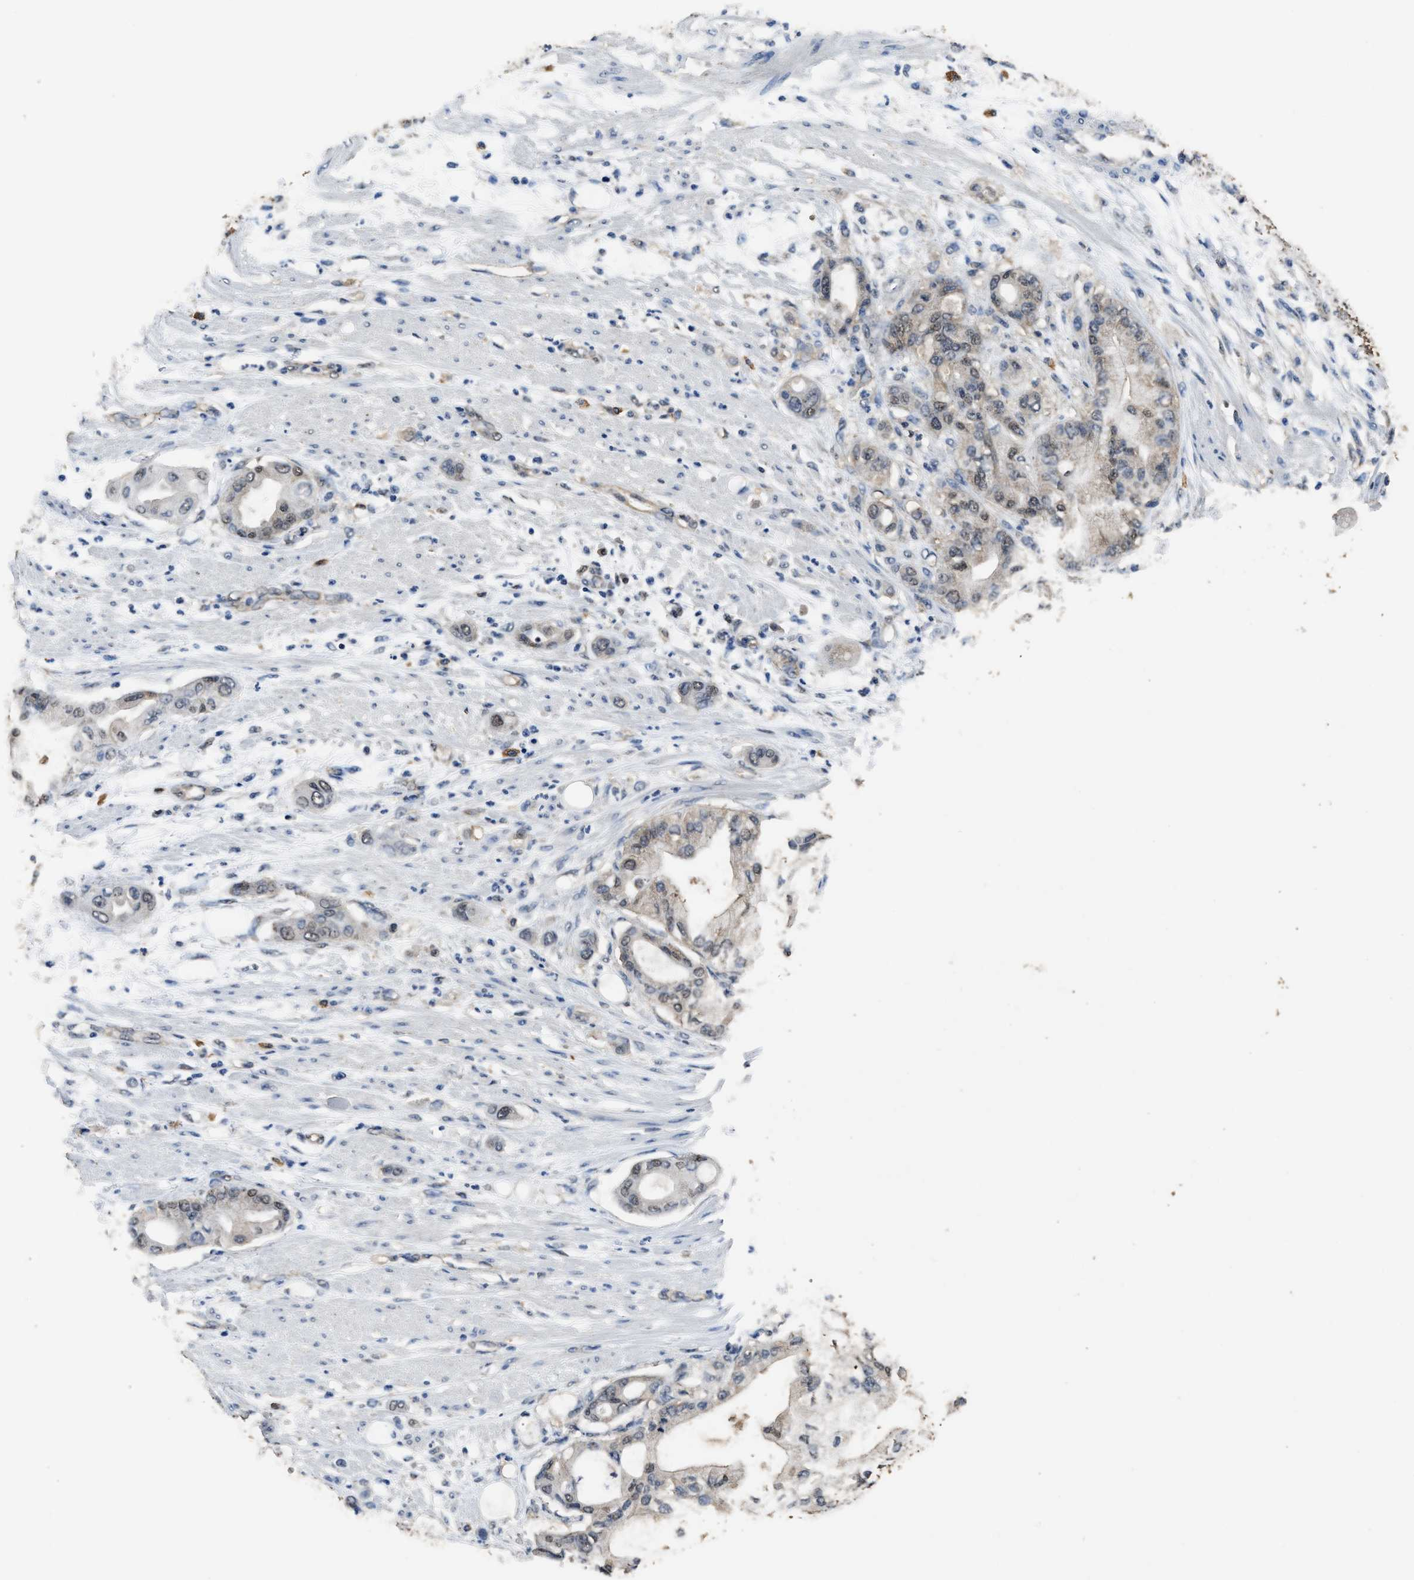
{"staining": {"intensity": "weak", "quantity": ">75%", "location": "nuclear"}, "tissue": "pancreatic cancer", "cell_type": "Tumor cells", "image_type": "cancer", "snomed": [{"axis": "morphology", "description": "Adenocarcinoma, NOS"}, {"axis": "morphology", "description": "Adenocarcinoma, metastatic, NOS"}, {"axis": "topography", "description": "Lymph node"}, {"axis": "topography", "description": "Pancreas"}, {"axis": "topography", "description": "Duodenum"}], "caption": "Pancreatic metastatic adenocarcinoma stained with DAB IHC shows low levels of weak nuclear staining in about >75% of tumor cells. The staining is performed using DAB (3,3'-diaminobenzidine) brown chromogen to label protein expression. The nuclei are counter-stained blue using hematoxylin.", "gene": "YWHAE", "patient": {"sex": "female", "age": 64}}